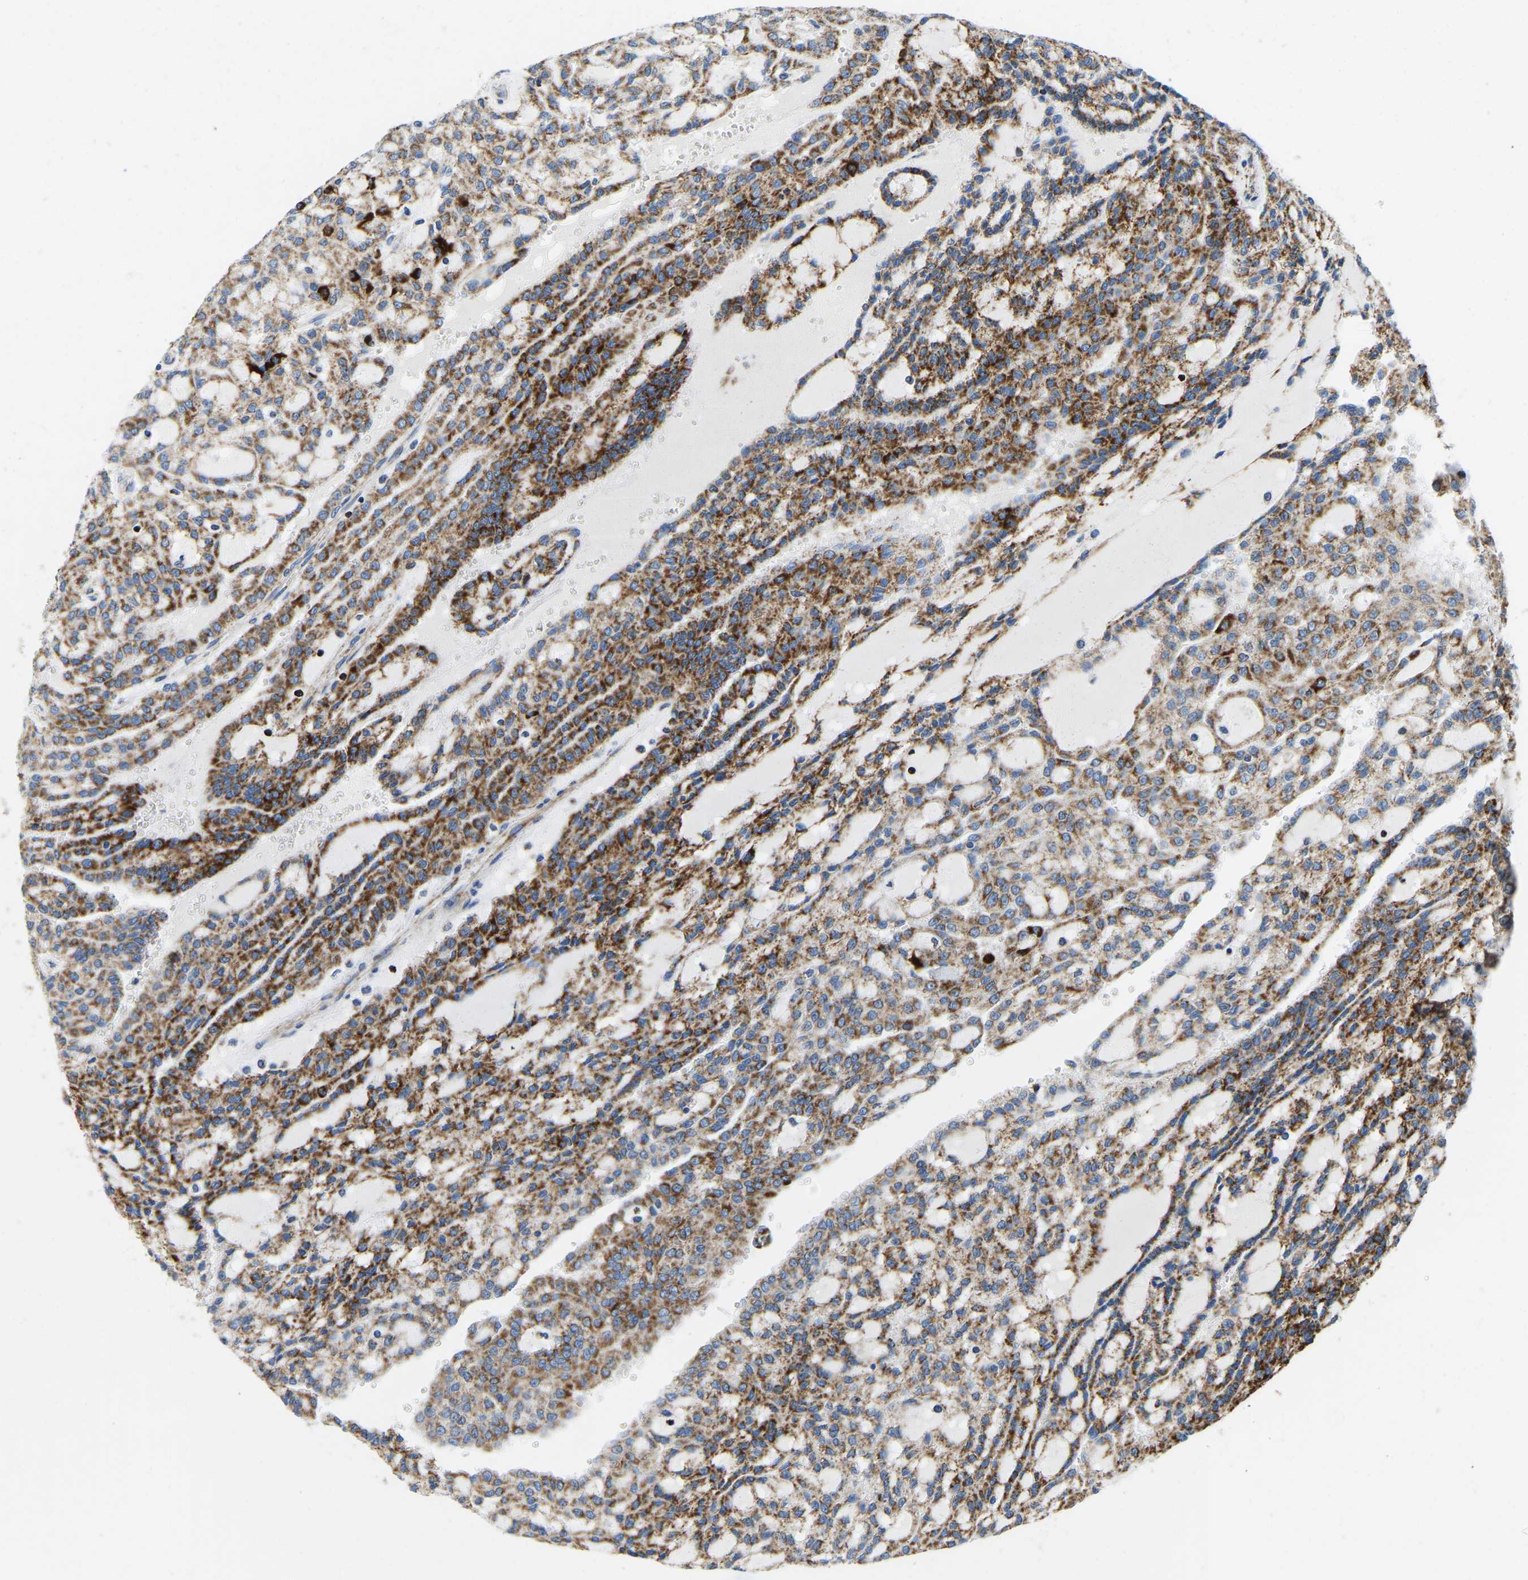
{"staining": {"intensity": "strong", "quantity": ">75%", "location": "cytoplasmic/membranous"}, "tissue": "renal cancer", "cell_type": "Tumor cells", "image_type": "cancer", "snomed": [{"axis": "morphology", "description": "Adenocarcinoma, NOS"}, {"axis": "topography", "description": "Kidney"}], "caption": "Renal cancer stained with a protein marker reveals strong staining in tumor cells.", "gene": "SFXN1", "patient": {"sex": "male", "age": 63}}